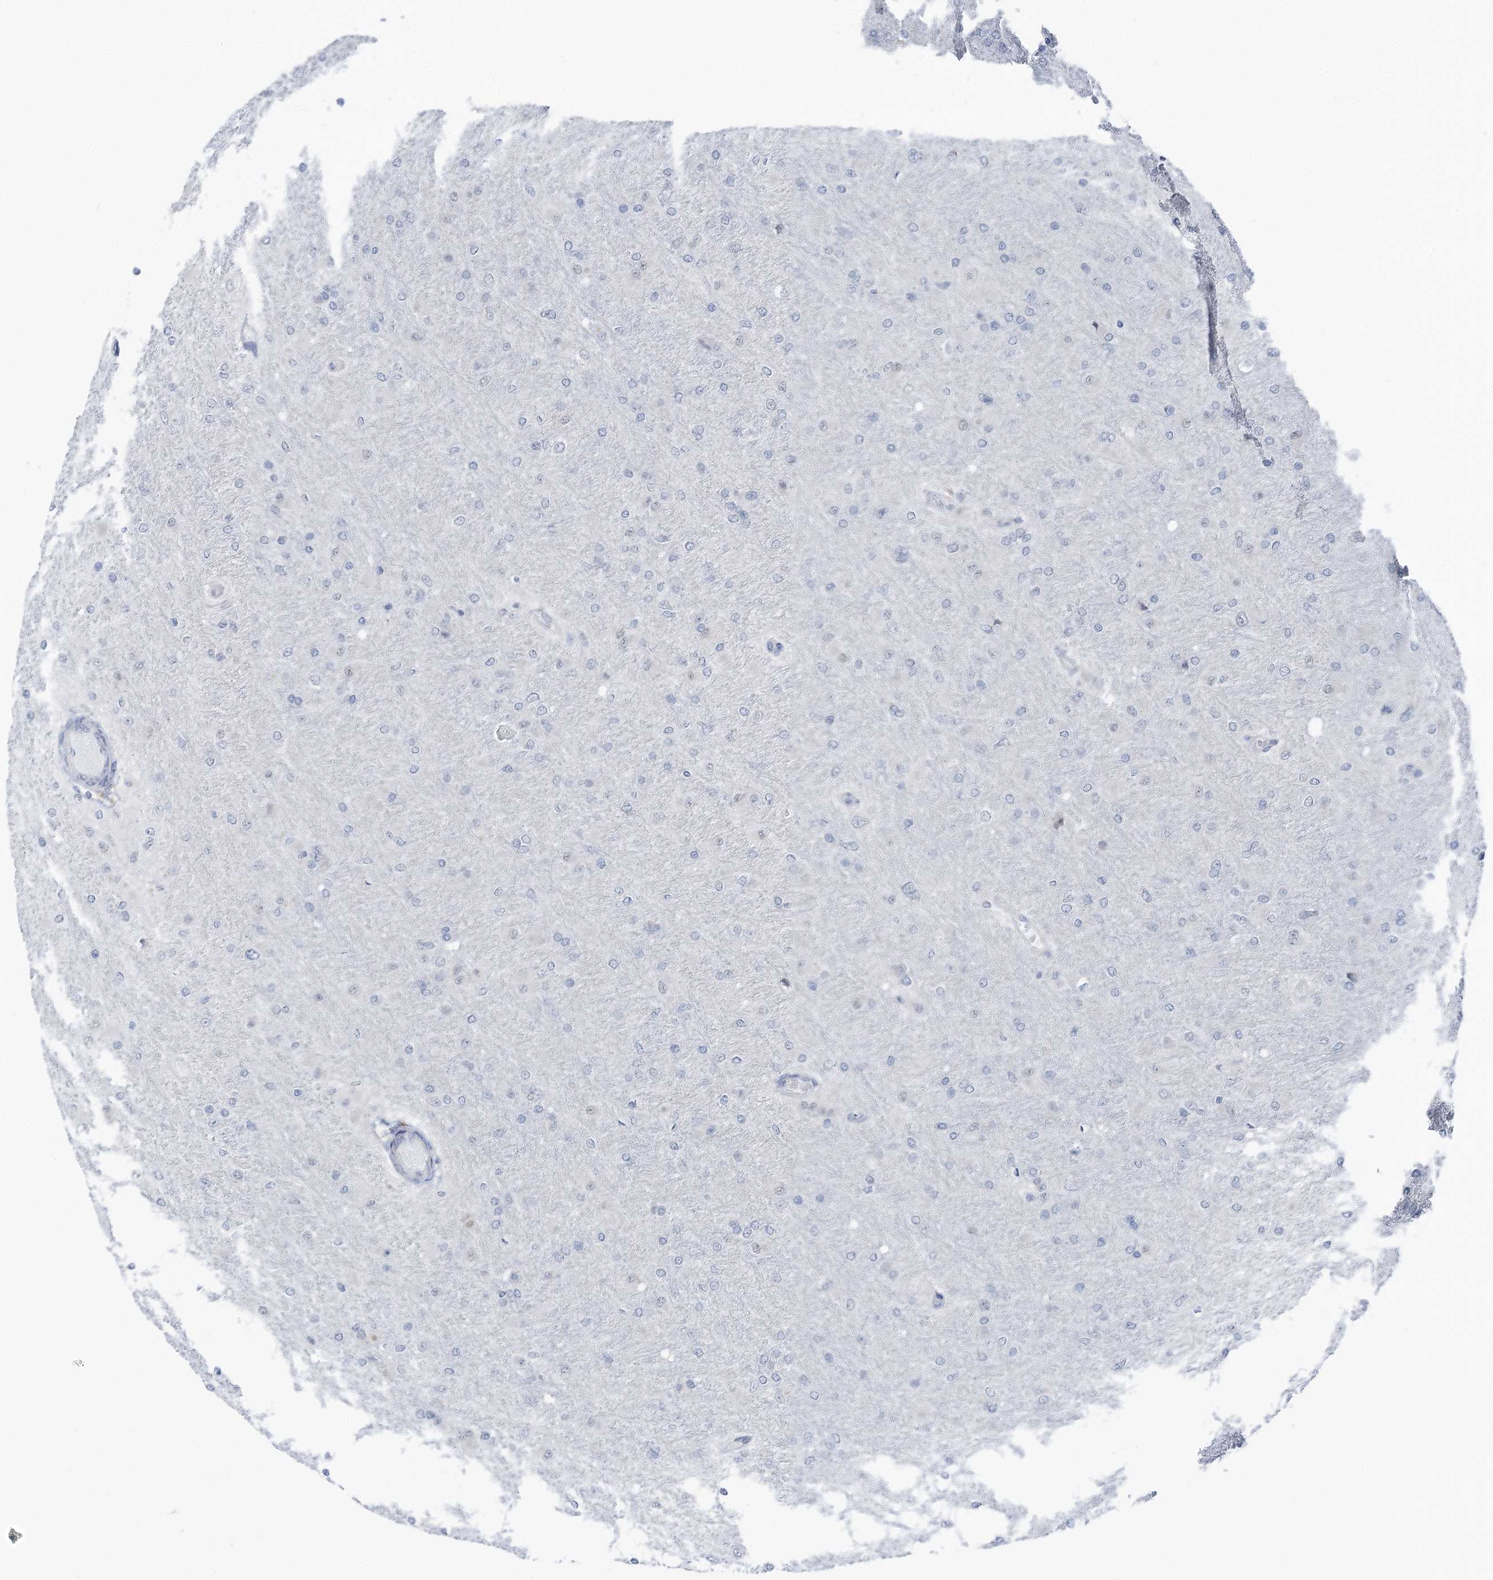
{"staining": {"intensity": "negative", "quantity": "none", "location": "none"}, "tissue": "glioma", "cell_type": "Tumor cells", "image_type": "cancer", "snomed": [{"axis": "morphology", "description": "Glioma, malignant, High grade"}, {"axis": "topography", "description": "Cerebral cortex"}], "caption": "Immunohistochemistry histopathology image of neoplastic tissue: human high-grade glioma (malignant) stained with DAB (3,3'-diaminobenzidine) exhibits no significant protein expression in tumor cells. Brightfield microscopy of IHC stained with DAB (brown) and hematoxylin (blue), captured at high magnification.", "gene": "STEEP1", "patient": {"sex": "female", "age": 36}}